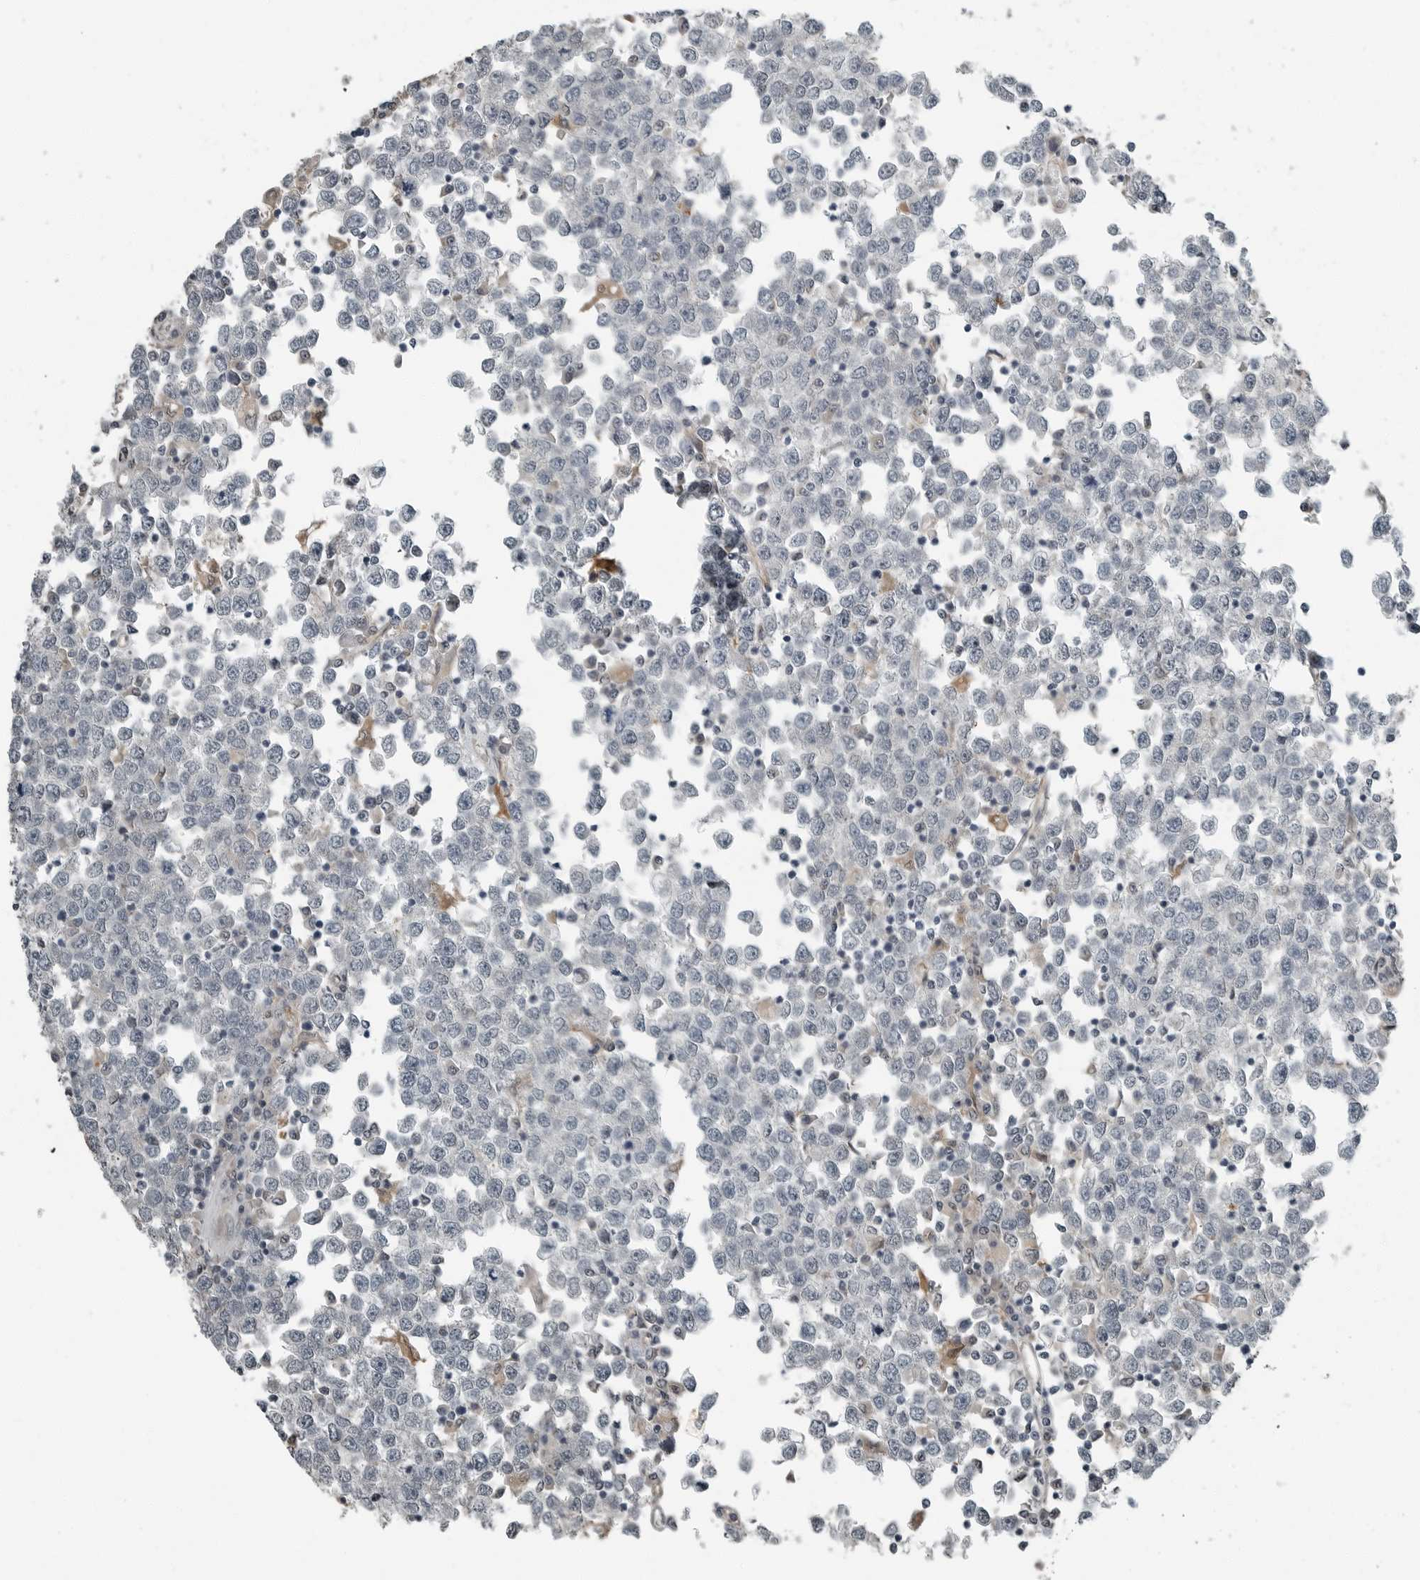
{"staining": {"intensity": "negative", "quantity": "none", "location": "none"}, "tissue": "testis cancer", "cell_type": "Tumor cells", "image_type": "cancer", "snomed": [{"axis": "morphology", "description": "Seminoma, NOS"}, {"axis": "topography", "description": "Testis"}], "caption": "This micrograph is of testis cancer stained with immunohistochemistry to label a protein in brown with the nuclei are counter-stained blue. There is no positivity in tumor cells.", "gene": "KYAT1", "patient": {"sex": "male", "age": 65}}